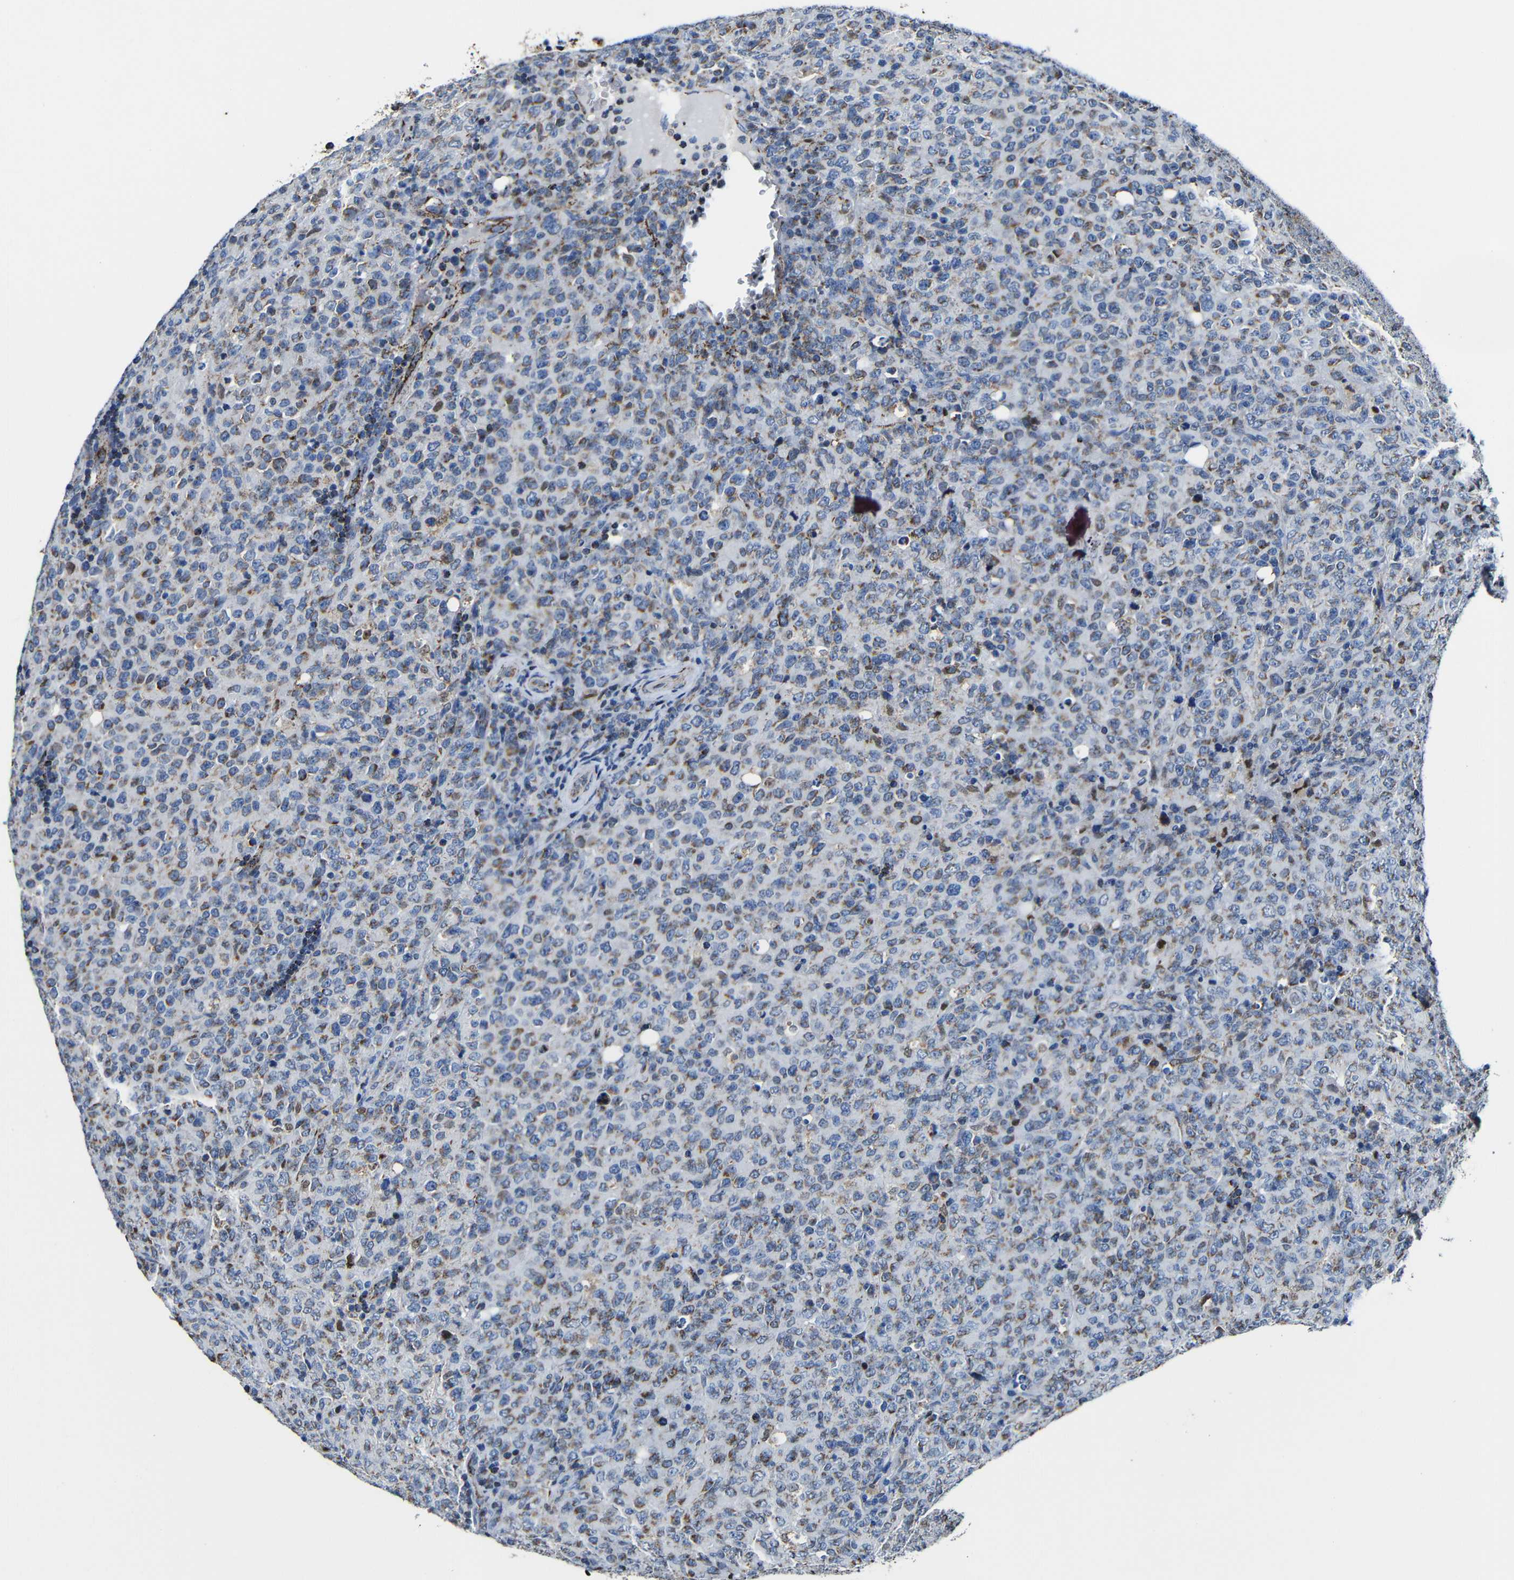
{"staining": {"intensity": "weak", "quantity": "25%-75%", "location": "cytoplasmic/membranous"}, "tissue": "lymphoma", "cell_type": "Tumor cells", "image_type": "cancer", "snomed": [{"axis": "morphology", "description": "Malignant lymphoma, non-Hodgkin's type, High grade"}, {"axis": "topography", "description": "Tonsil"}], "caption": "High-grade malignant lymphoma, non-Hodgkin's type stained with a brown dye reveals weak cytoplasmic/membranous positive staining in approximately 25%-75% of tumor cells.", "gene": "CA5B", "patient": {"sex": "female", "age": 36}}